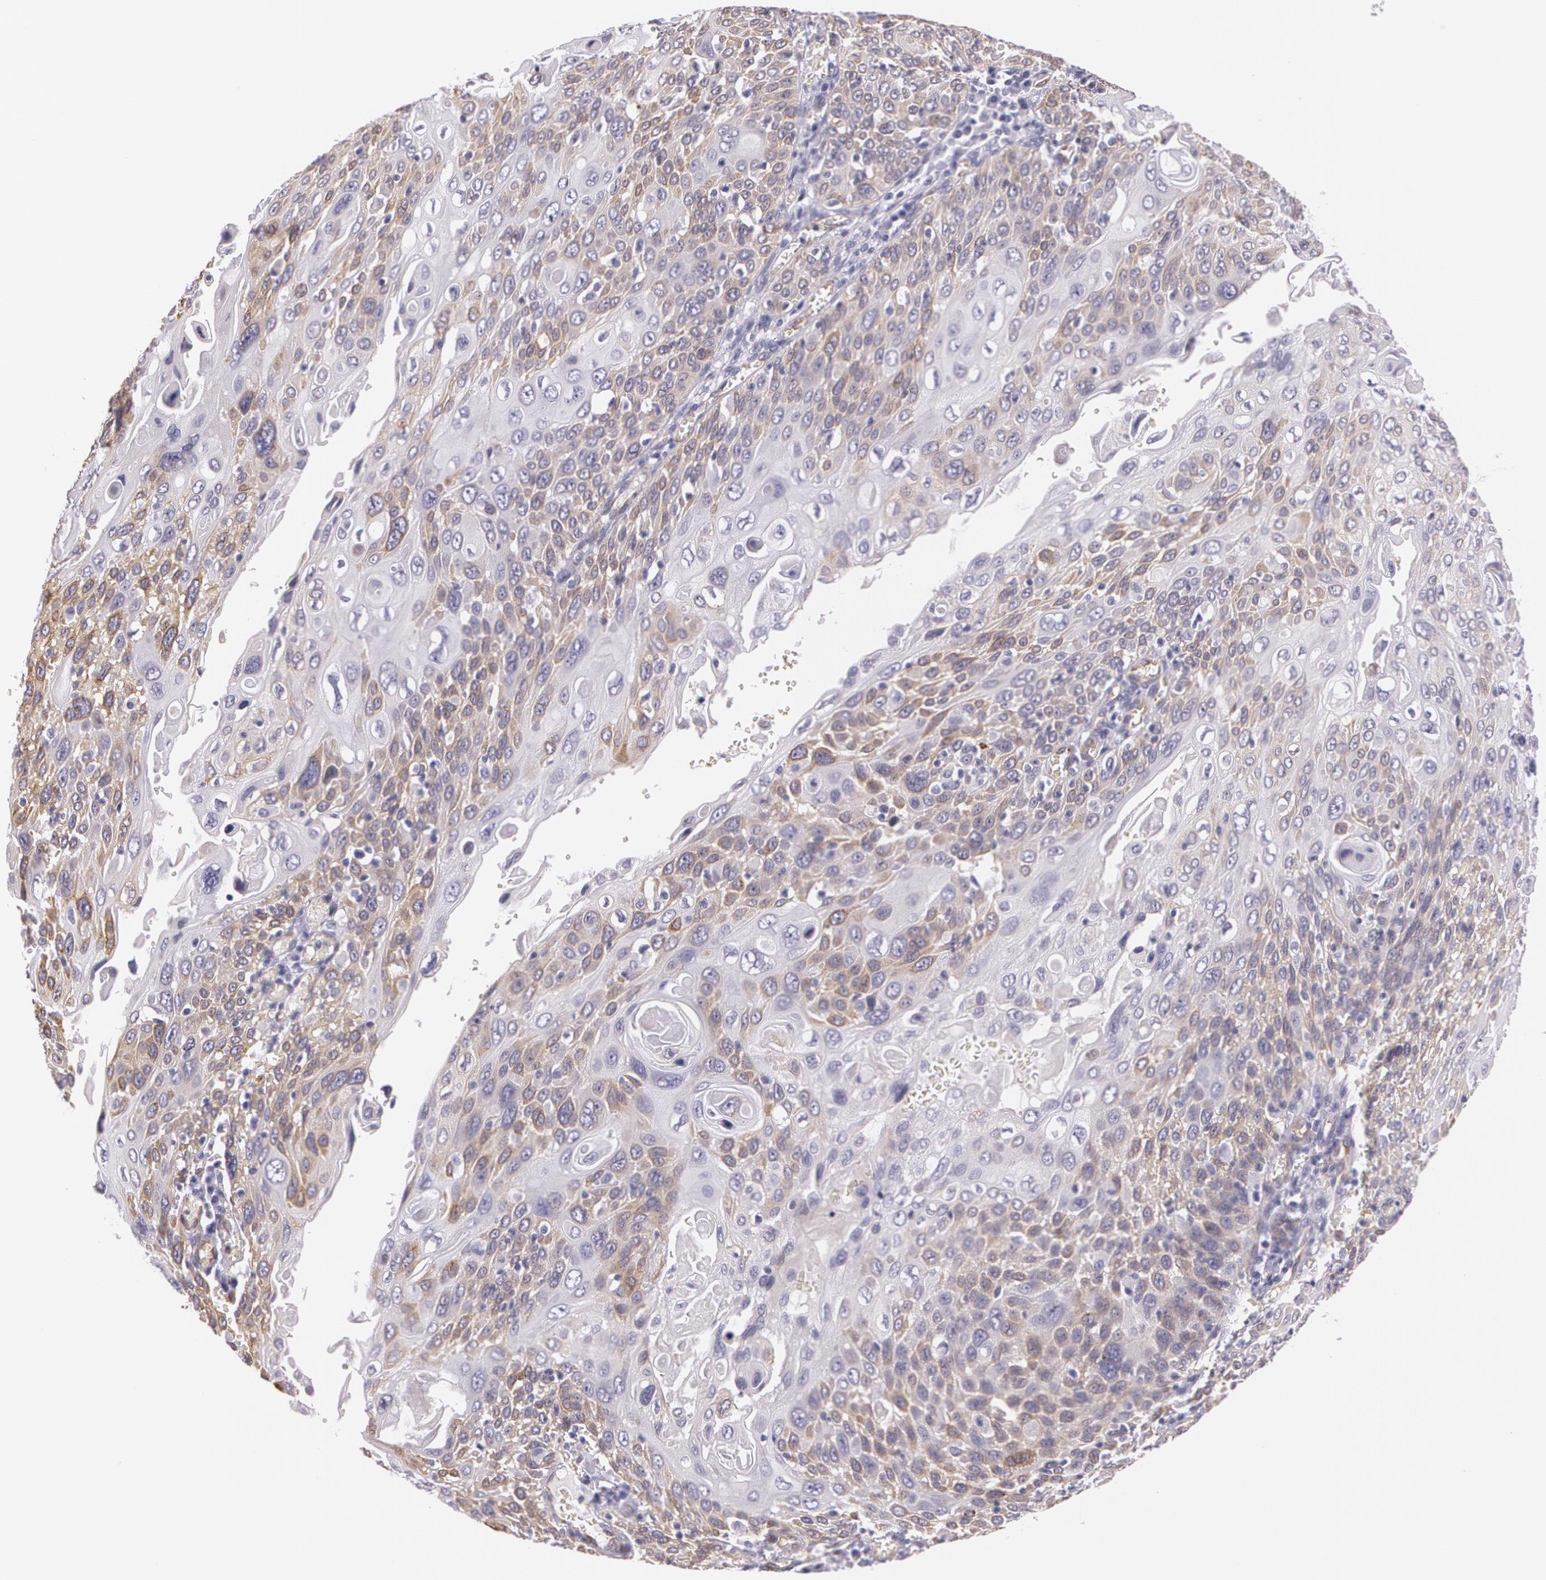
{"staining": {"intensity": "weak", "quantity": "25%-75%", "location": "cytoplasmic/membranous"}, "tissue": "cervical cancer", "cell_type": "Tumor cells", "image_type": "cancer", "snomed": [{"axis": "morphology", "description": "Squamous cell carcinoma, NOS"}, {"axis": "topography", "description": "Cervix"}], "caption": "A brown stain labels weak cytoplasmic/membranous expression of a protein in human cervical squamous cell carcinoma tumor cells.", "gene": "APP", "patient": {"sex": "female", "age": 54}}